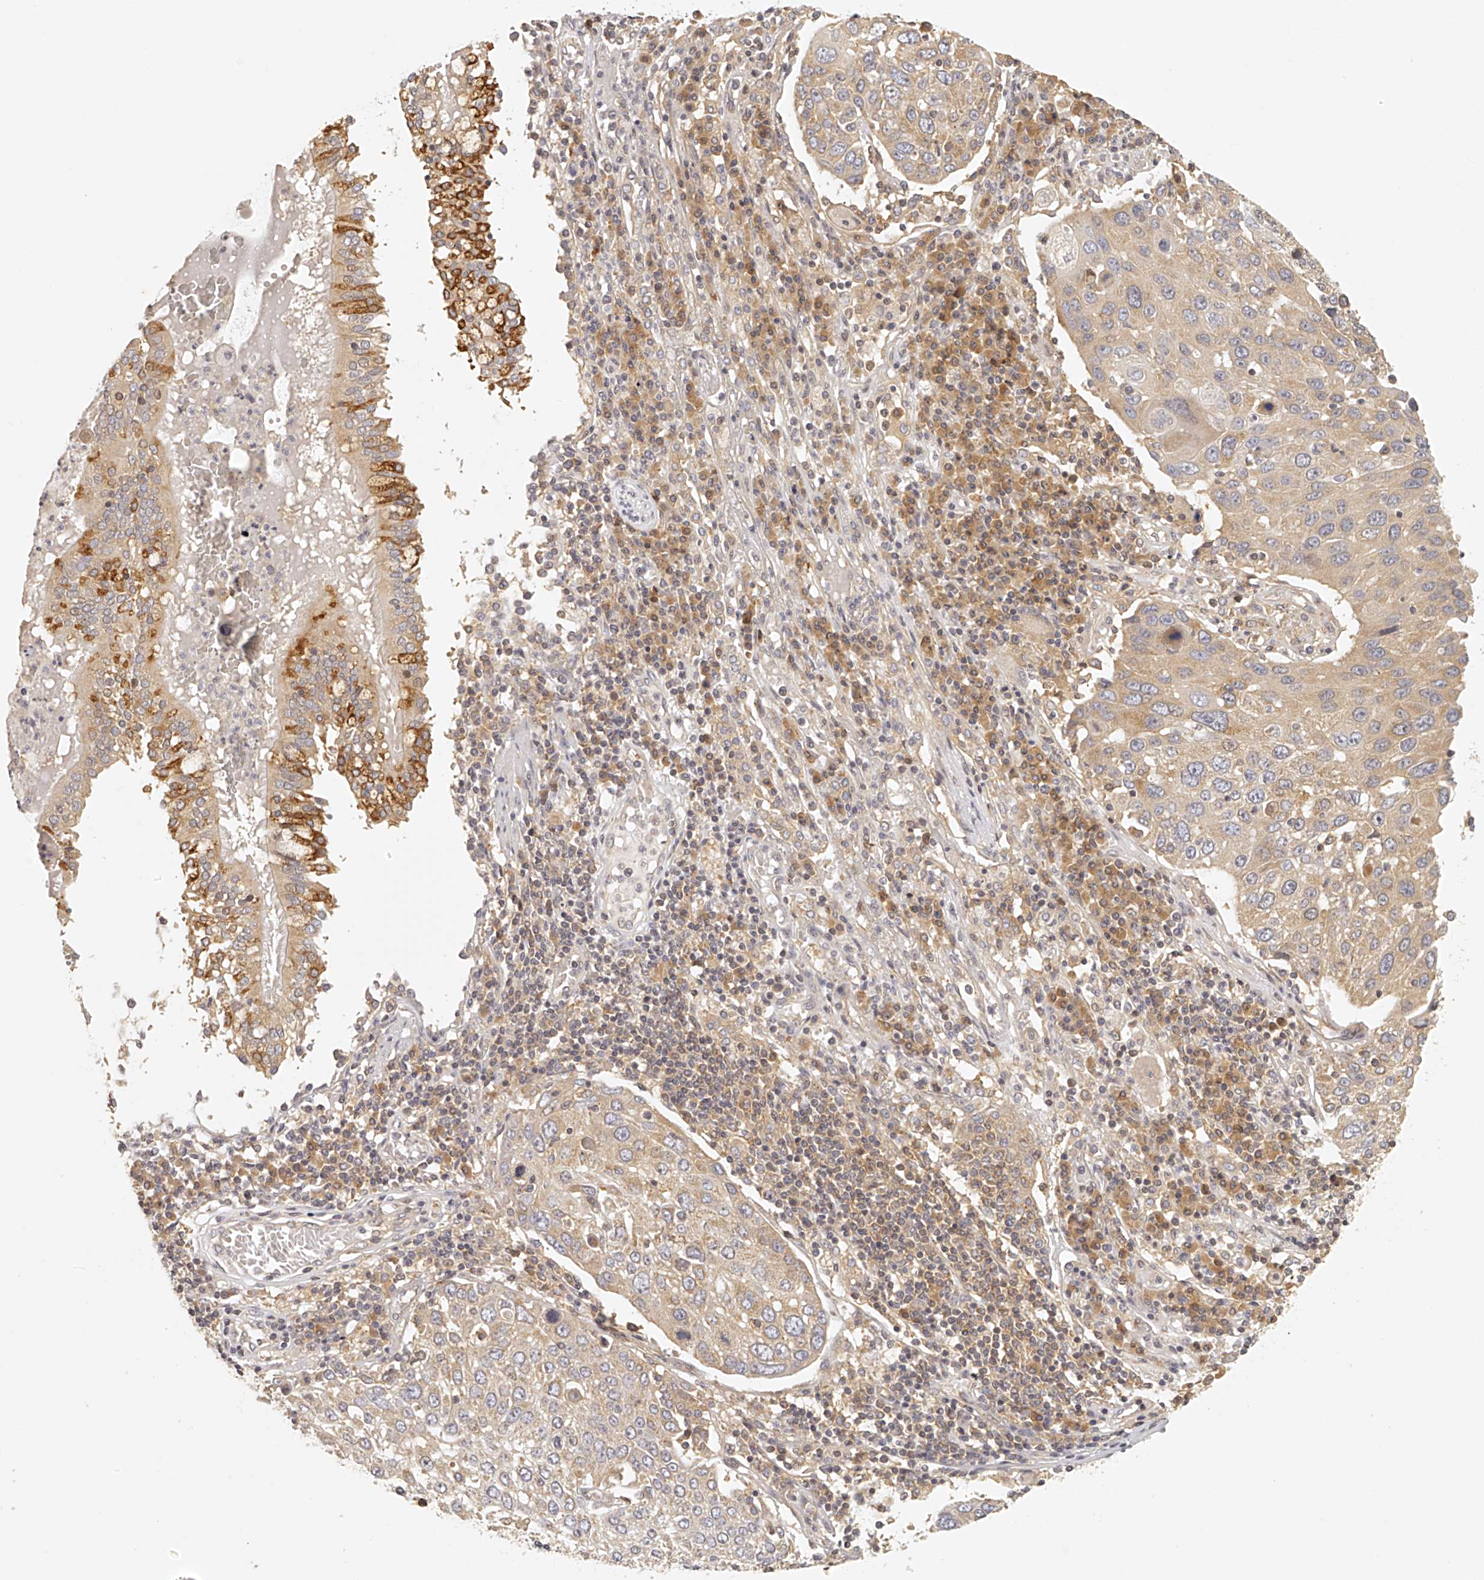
{"staining": {"intensity": "weak", "quantity": ">75%", "location": "cytoplasmic/membranous"}, "tissue": "lung cancer", "cell_type": "Tumor cells", "image_type": "cancer", "snomed": [{"axis": "morphology", "description": "Squamous cell carcinoma, NOS"}, {"axis": "topography", "description": "Lung"}], "caption": "Human squamous cell carcinoma (lung) stained with a protein marker exhibits weak staining in tumor cells.", "gene": "EIF3I", "patient": {"sex": "male", "age": 65}}